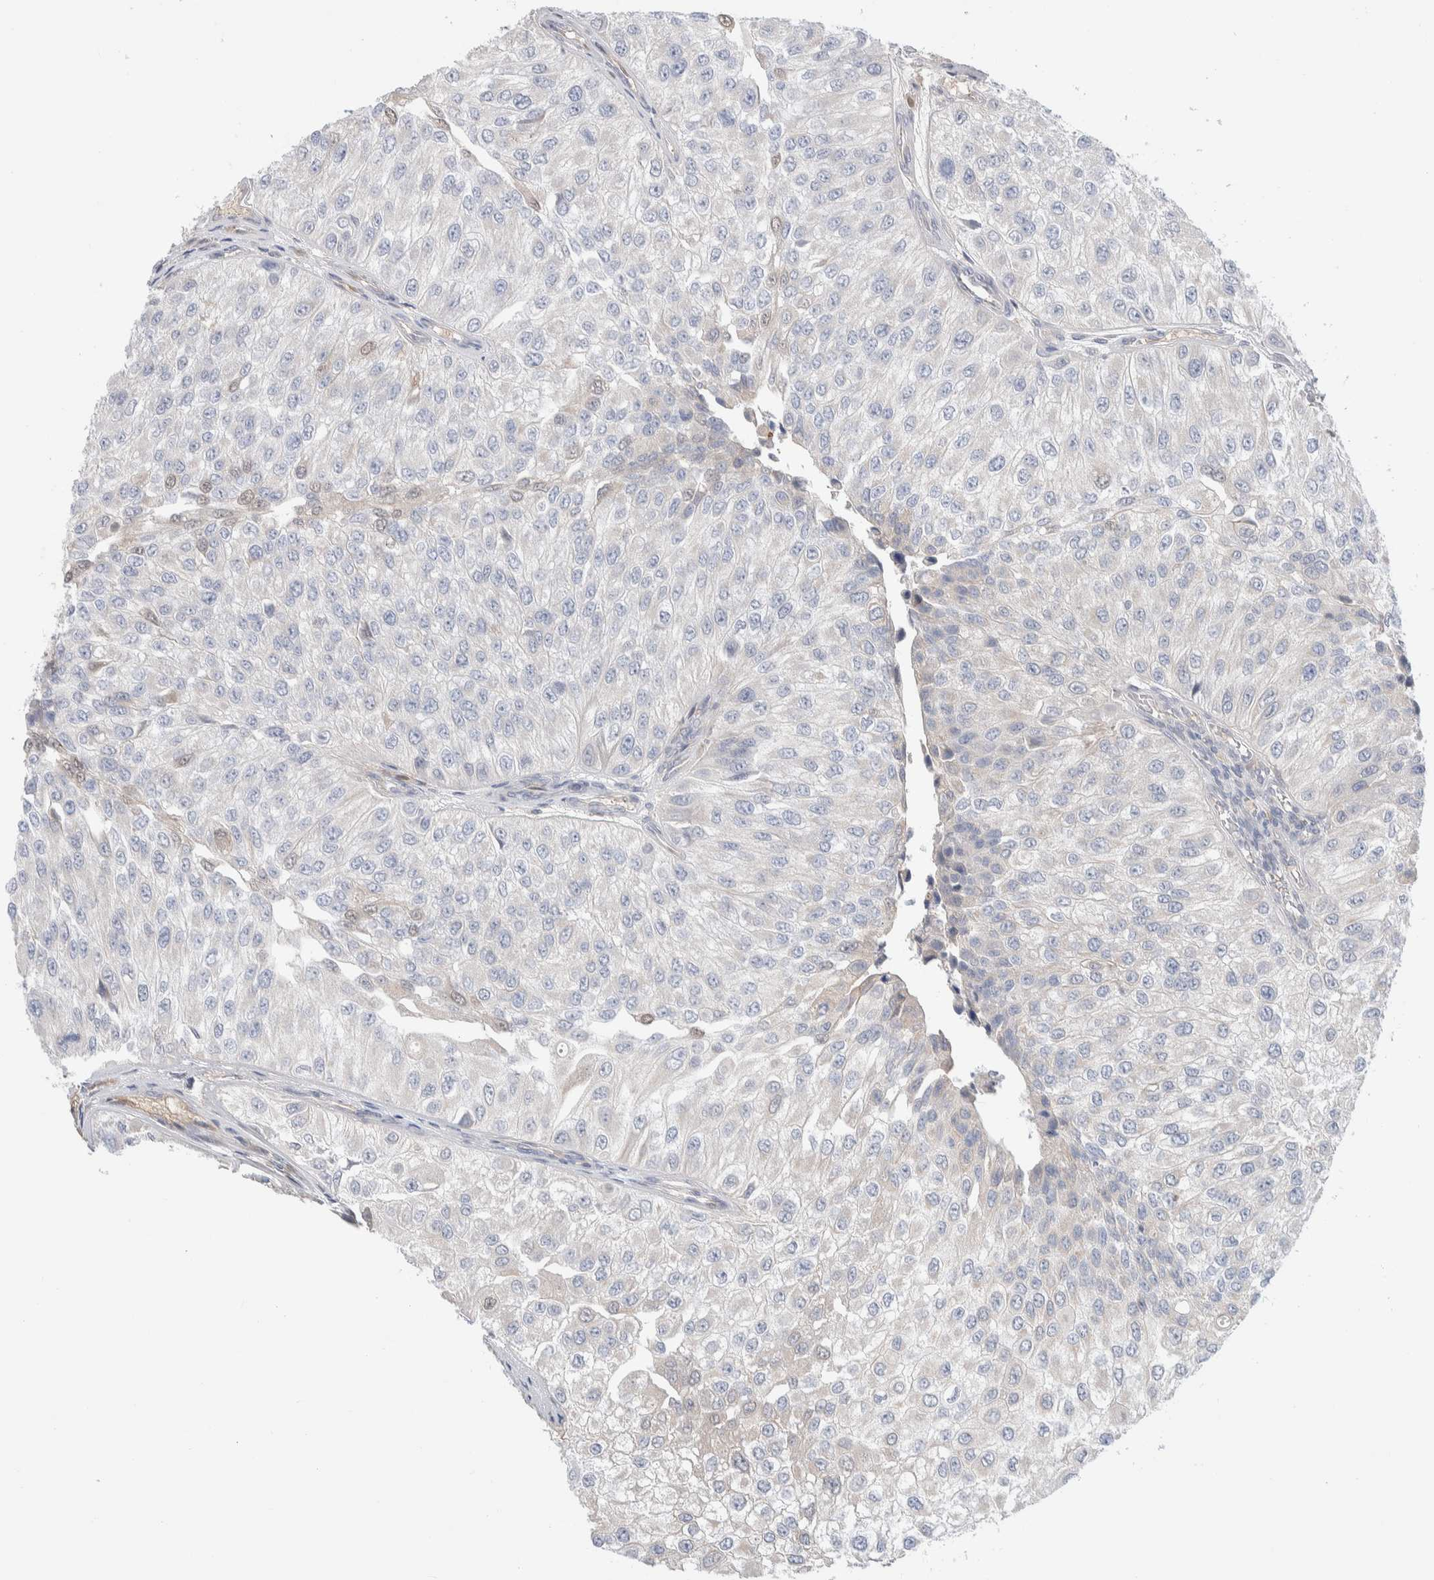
{"staining": {"intensity": "negative", "quantity": "none", "location": "none"}, "tissue": "urothelial cancer", "cell_type": "Tumor cells", "image_type": "cancer", "snomed": [{"axis": "morphology", "description": "Urothelial carcinoma, High grade"}, {"axis": "topography", "description": "Kidney"}, {"axis": "topography", "description": "Urinary bladder"}], "caption": "A micrograph of human urothelial cancer is negative for staining in tumor cells. (DAB (3,3'-diaminobenzidine) immunohistochemistry (IHC), high magnification).", "gene": "RUSF1", "patient": {"sex": "male", "age": 77}}